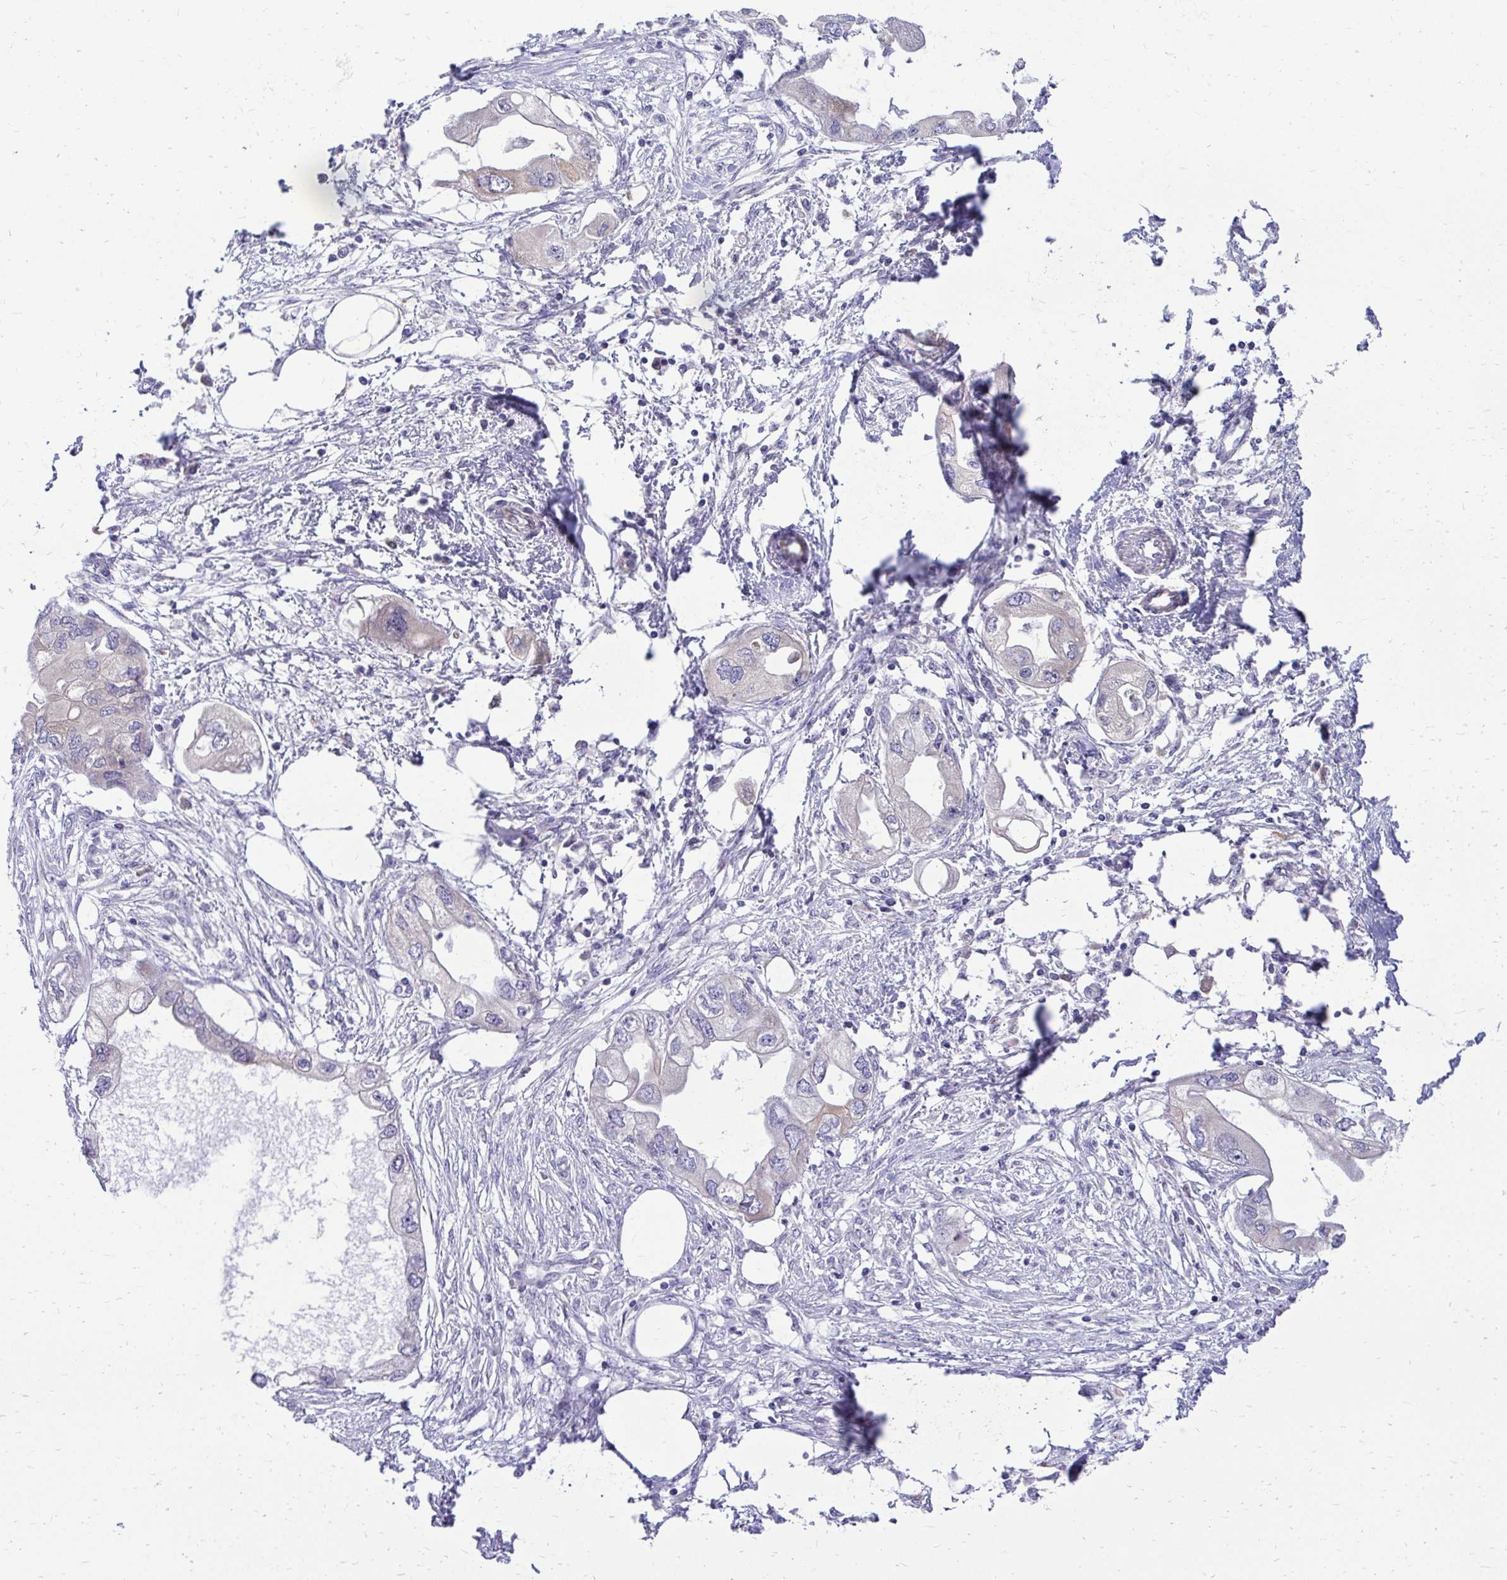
{"staining": {"intensity": "negative", "quantity": "none", "location": "none"}, "tissue": "endometrial cancer", "cell_type": "Tumor cells", "image_type": "cancer", "snomed": [{"axis": "morphology", "description": "Adenocarcinoma, NOS"}, {"axis": "morphology", "description": "Adenocarcinoma, metastatic, NOS"}, {"axis": "topography", "description": "Adipose tissue"}, {"axis": "topography", "description": "Endometrium"}], "caption": "This histopathology image is of endometrial metastatic adenocarcinoma stained with immunohistochemistry (IHC) to label a protein in brown with the nuclei are counter-stained blue. There is no positivity in tumor cells.", "gene": "NIFK", "patient": {"sex": "female", "age": 67}}